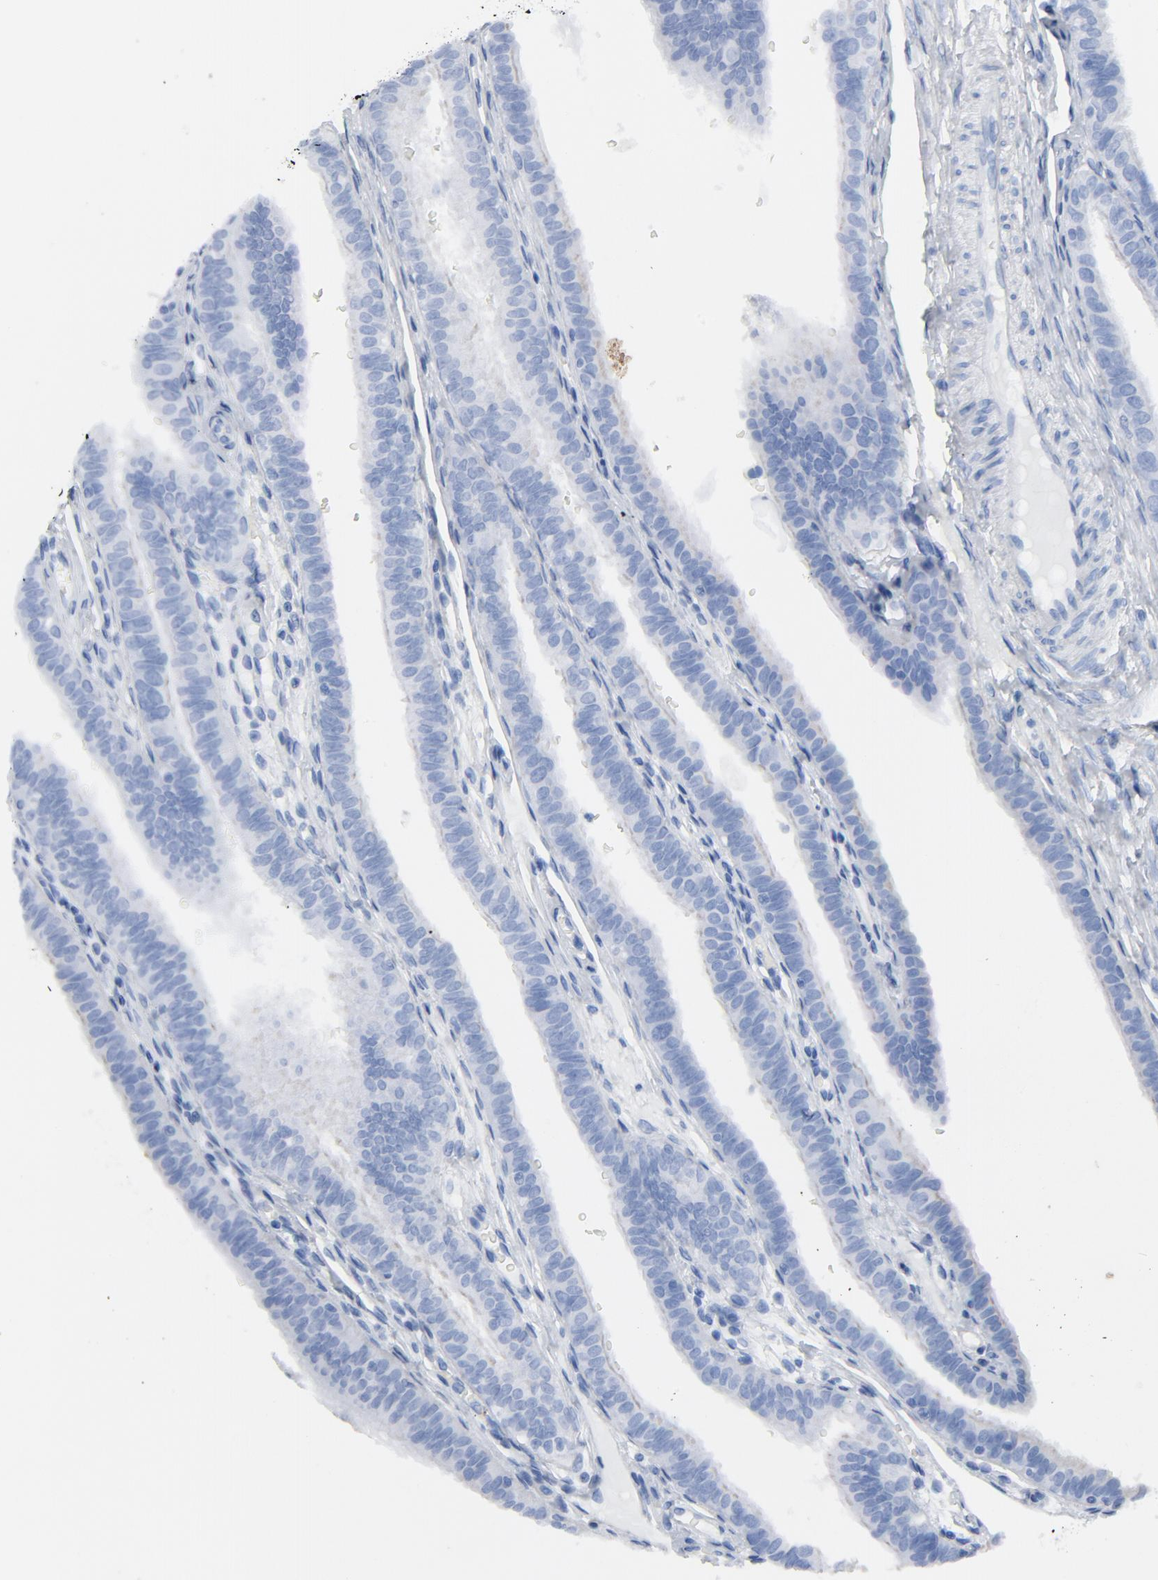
{"staining": {"intensity": "negative", "quantity": "none", "location": "none"}, "tissue": "fallopian tube", "cell_type": "Glandular cells", "image_type": "normal", "snomed": [{"axis": "morphology", "description": "Normal tissue, NOS"}, {"axis": "morphology", "description": "Dermoid, NOS"}, {"axis": "topography", "description": "Fallopian tube"}], "caption": "Immunohistochemistry photomicrograph of benign fallopian tube: human fallopian tube stained with DAB shows no significant protein expression in glandular cells. (Stains: DAB immunohistochemistry with hematoxylin counter stain, Microscopy: brightfield microscopy at high magnification).", "gene": "C14orf119", "patient": {"sex": "female", "age": 33}}